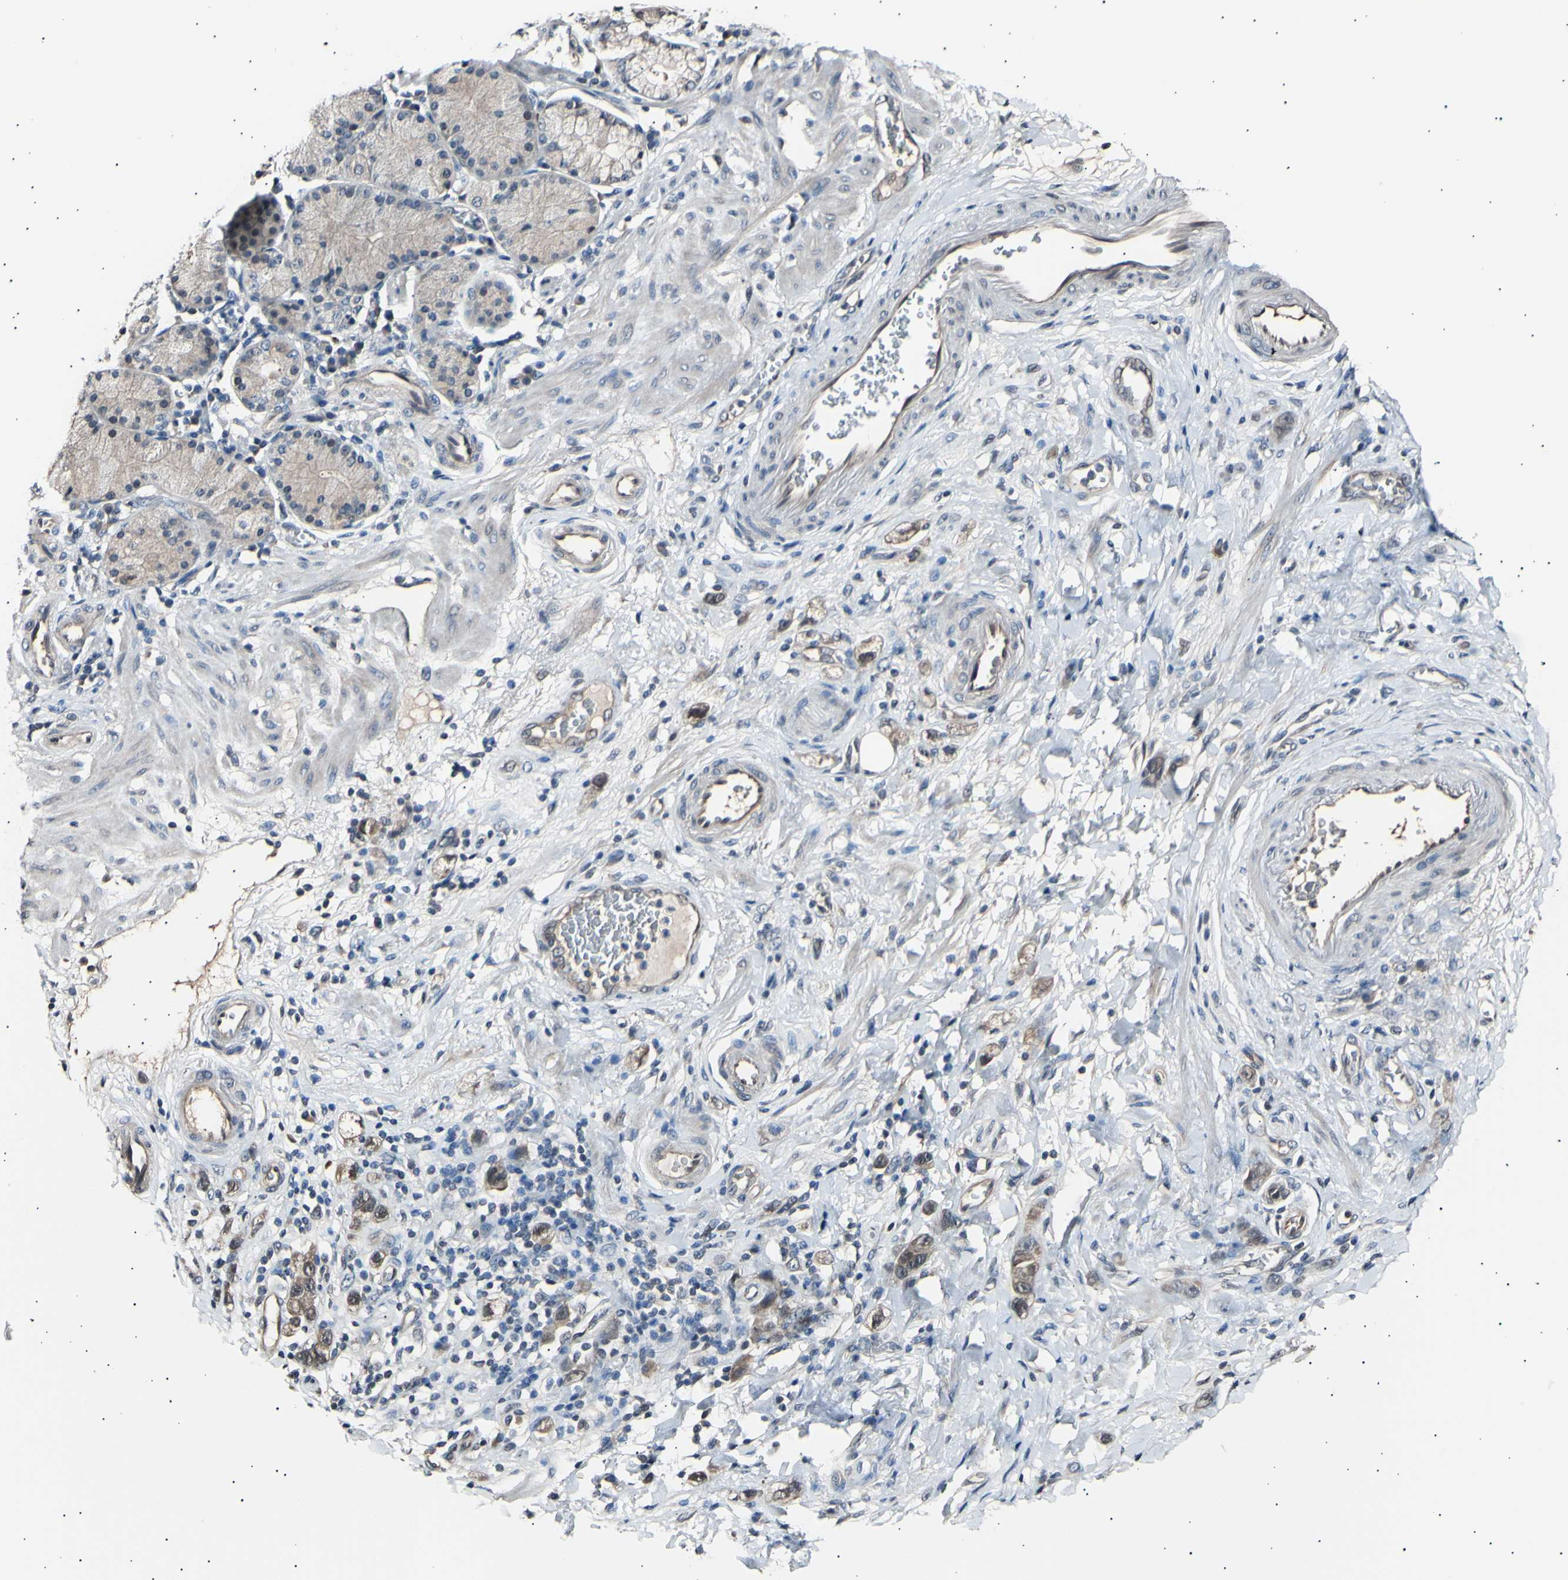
{"staining": {"intensity": "weak", "quantity": ">75%", "location": "cytoplasmic/membranous"}, "tissue": "stomach cancer", "cell_type": "Tumor cells", "image_type": "cancer", "snomed": [{"axis": "morphology", "description": "Adenocarcinoma, NOS"}, {"axis": "topography", "description": "Stomach"}], "caption": "DAB (3,3'-diaminobenzidine) immunohistochemical staining of stomach cancer (adenocarcinoma) displays weak cytoplasmic/membranous protein expression in about >75% of tumor cells. (brown staining indicates protein expression, while blue staining denotes nuclei).", "gene": "AK1", "patient": {"sex": "male", "age": 82}}